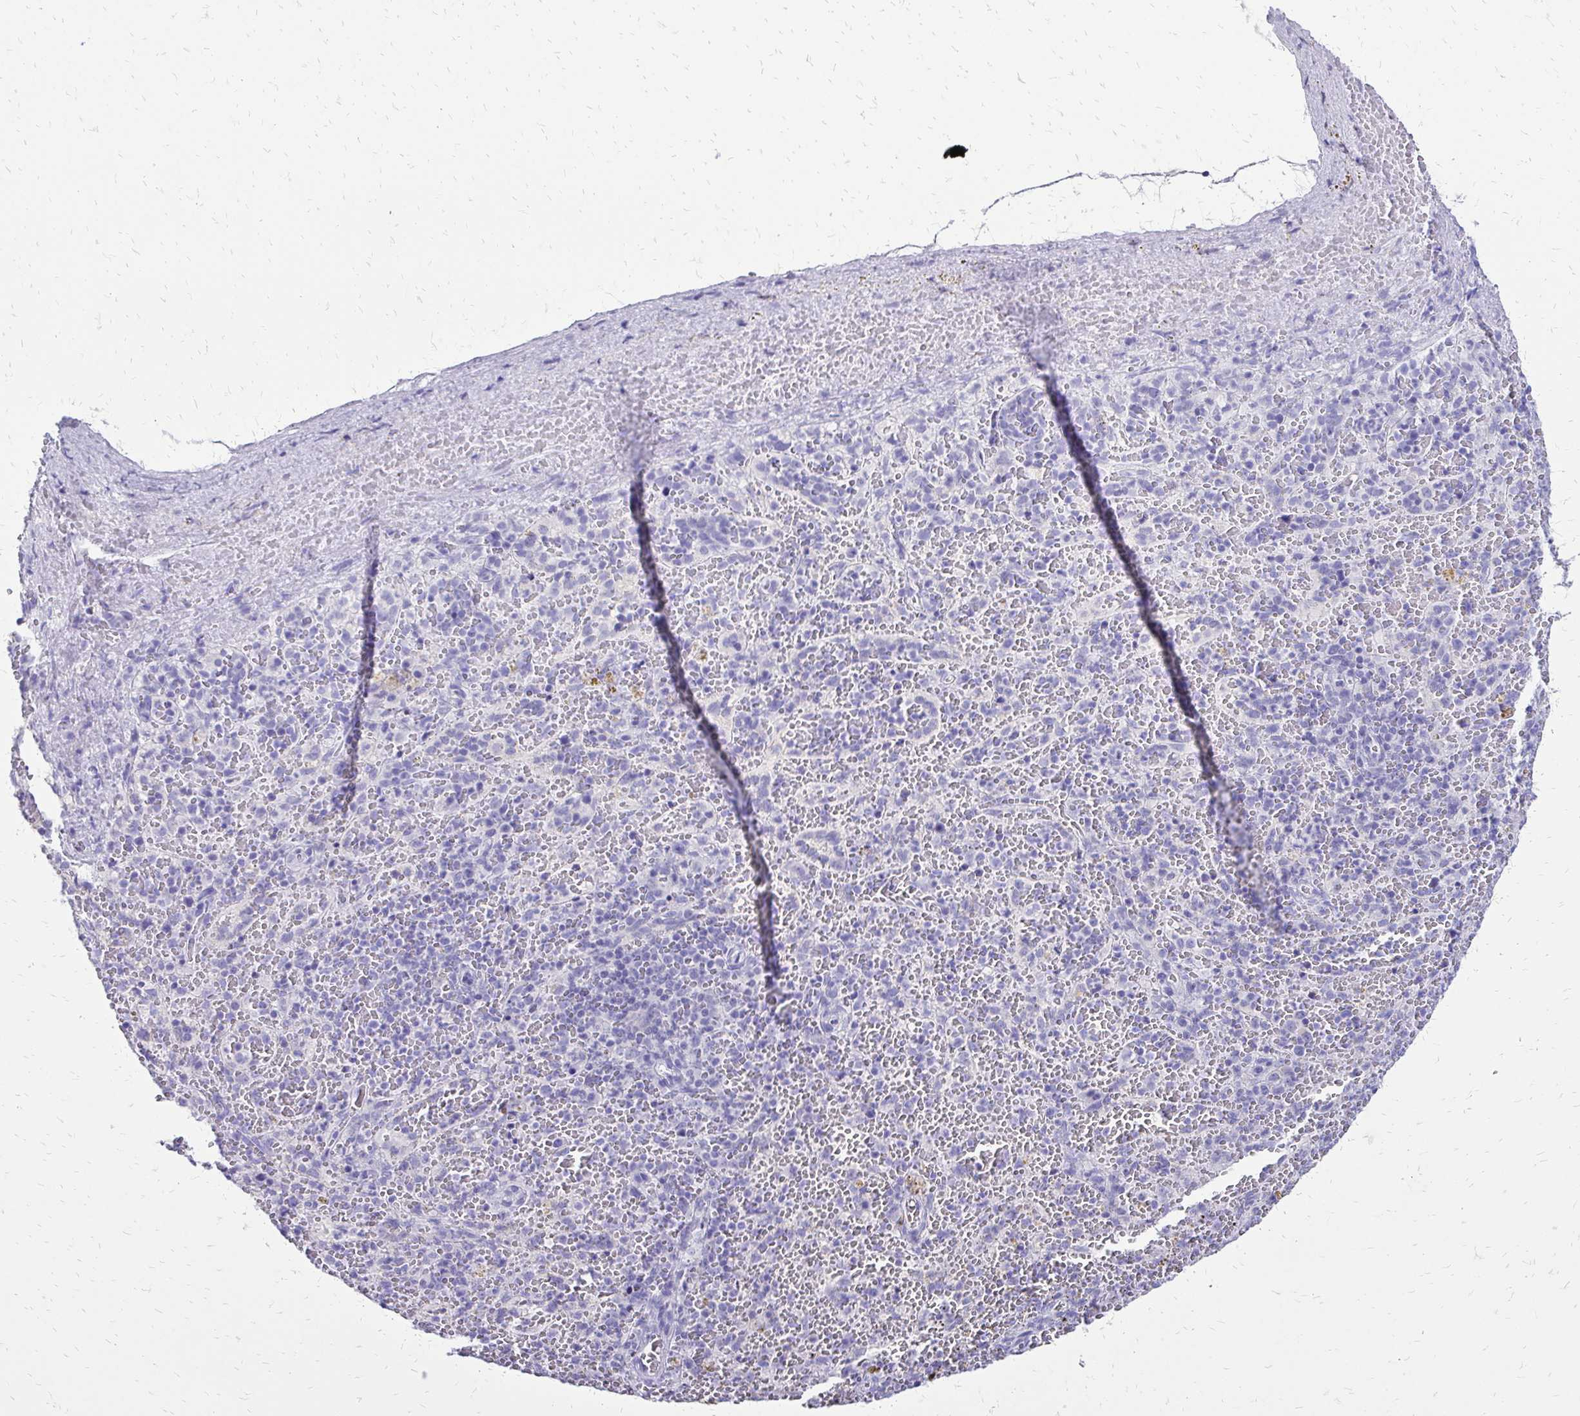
{"staining": {"intensity": "negative", "quantity": "none", "location": "none"}, "tissue": "spleen", "cell_type": "Cells in red pulp", "image_type": "normal", "snomed": [{"axis": "morphology", "description": "Normal tissue, NOS"}, {"axis": "topography", "description": "Spleen"}], "caption": "Micrograph shows no protein expression in cells in red pulp of benign spleen.", "gene": "SLC32A1", "patient": {"sex": "female", "age": 50}}